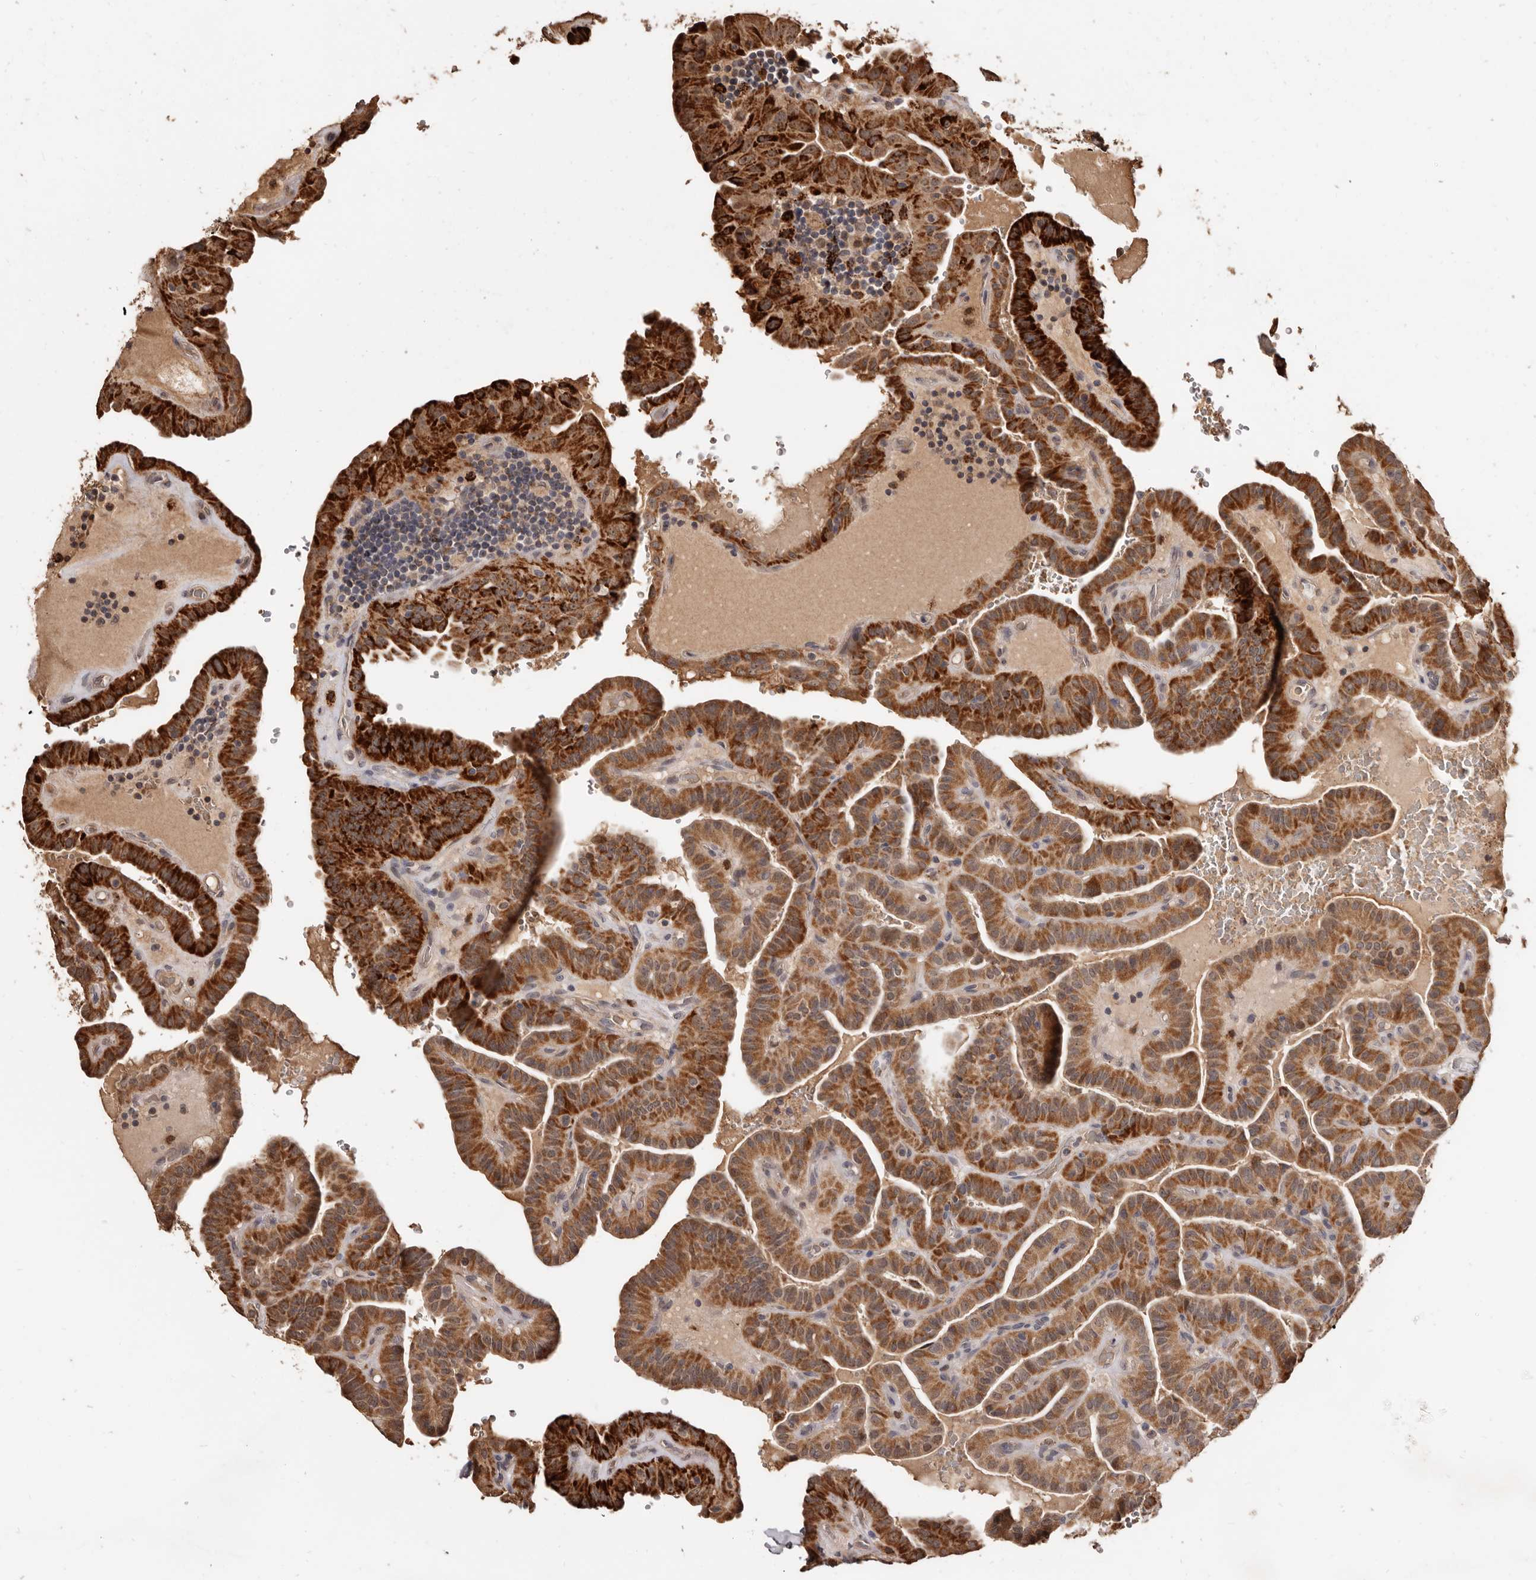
{"staining": {"intensity": "strong", "quantity": ">75%", "location": "cytoplasmic/membranous"}, "tissue": "thyroid cancer", "cell_type": "Tumor cells", "image_type": "cancer", "snomed": [{"axis": "morphology", "description": "Papillary adenocarcinoma, NOS"}, {"axis": "topography", "description": "Thyroid gland"}], "caption": "IHC histopathology image of human thyroid papillary adenocarcinoma stained for a protein (brown), which exhibits high levels of strong cytoplasmic/membranous positivity in approximately >75% of tumor cells.", "gene": "AKAP7", "patient": {"sex": "male", "age": 77}}